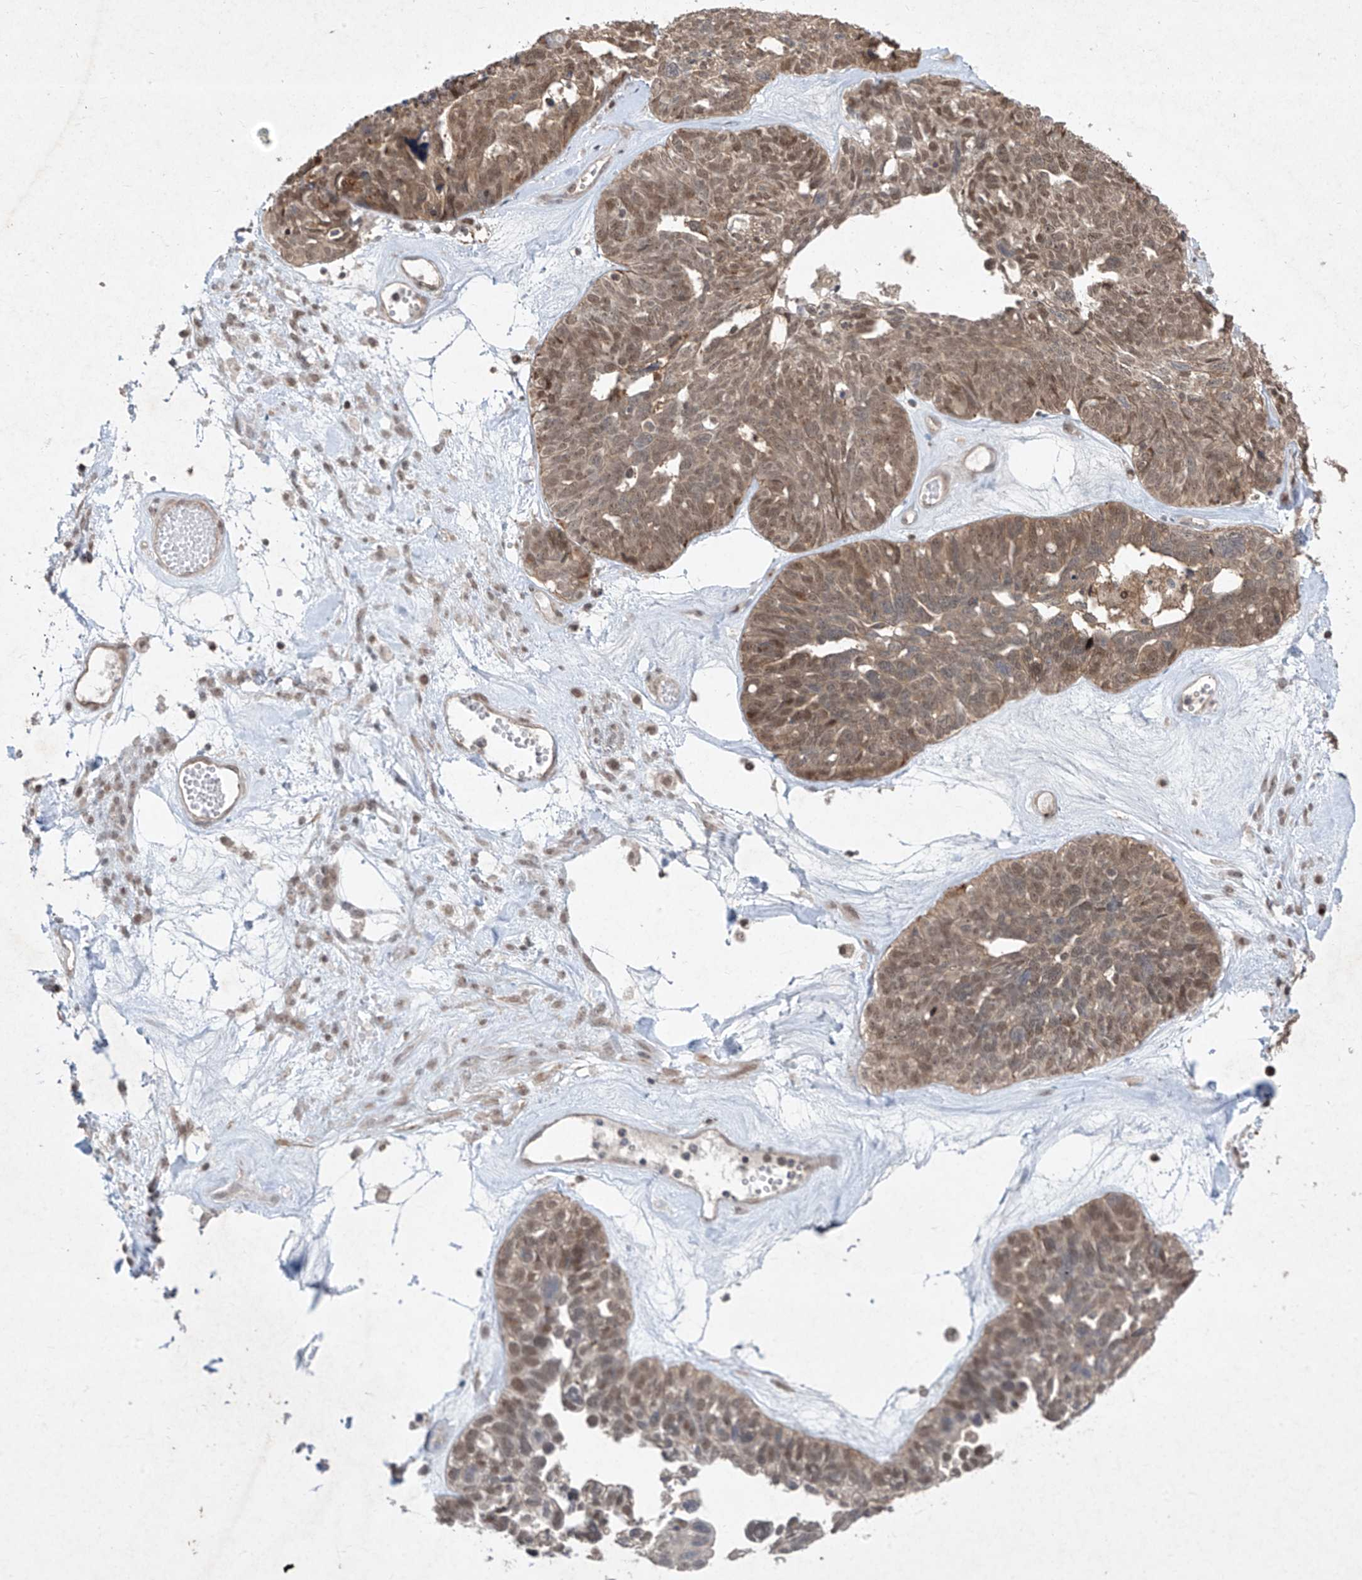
{"staining": {"intensity": "moderate", "quantity": ">75%", "location": "cytoplasmic/membranous,nuclear"}, "tissue": "ovarian cancer", "cell_type": "Tumor cells", "image_type": "cancer", "snomed": [{"axis": "morphology", "description": "Cystadenocarcinoma, serous, NOS"}, {"axis": "topography", "description": "Ovary"}], "caption": "Immunohistochemistry (DAB (3,3'-diaminobenzidine)) staining of human ovarian serous cystadenocarcinoma reveals moderate cytoplasmic/membranous and nuclear protein staining in about >75% of tumor cells.", "gene": "ZNF358", "patient": {"sex": "female", "age": 79}}